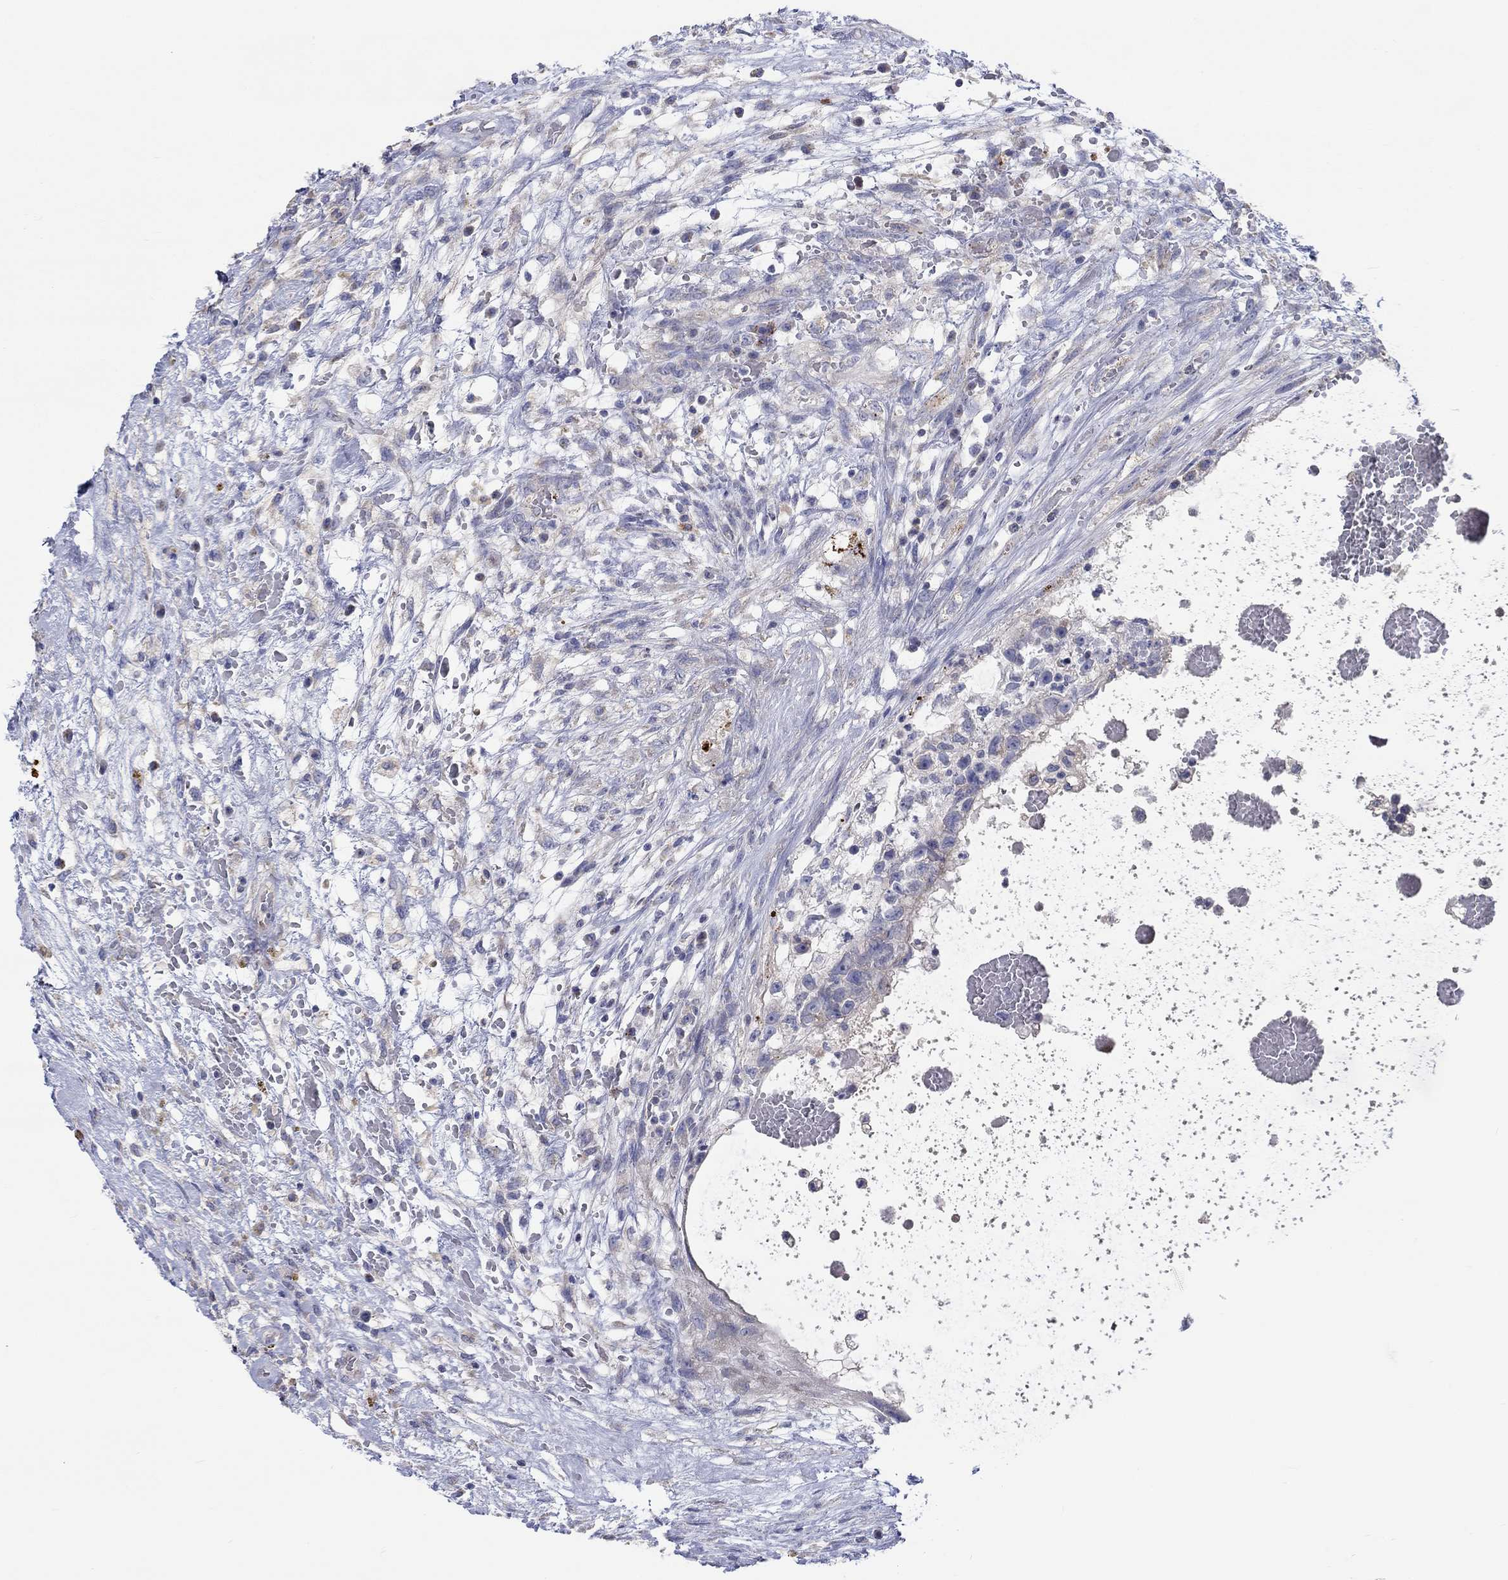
{"staining": {"intensity": "negative", "quantity": "none", "location": "none"}, "tissue": "testis cancer", "cell_type": "Tumor cells", "image_type": "cancer", "snomed": [{"axis": "morphology", "description": "Normal tissue, NOS"}, {"axis": "morphology", "description": "Carcinoma, Embryonal, NOS"}, {"axis": "topography", "description": "Testis"}, {"axis": "topography", "description": "Epididymis"}], "caption": "Tumor cells are negative for protein expression in human testis cancer (embryonal carcinoma).", "gene": "BCO2", "patient": {"sex": "male", "age": 32}}